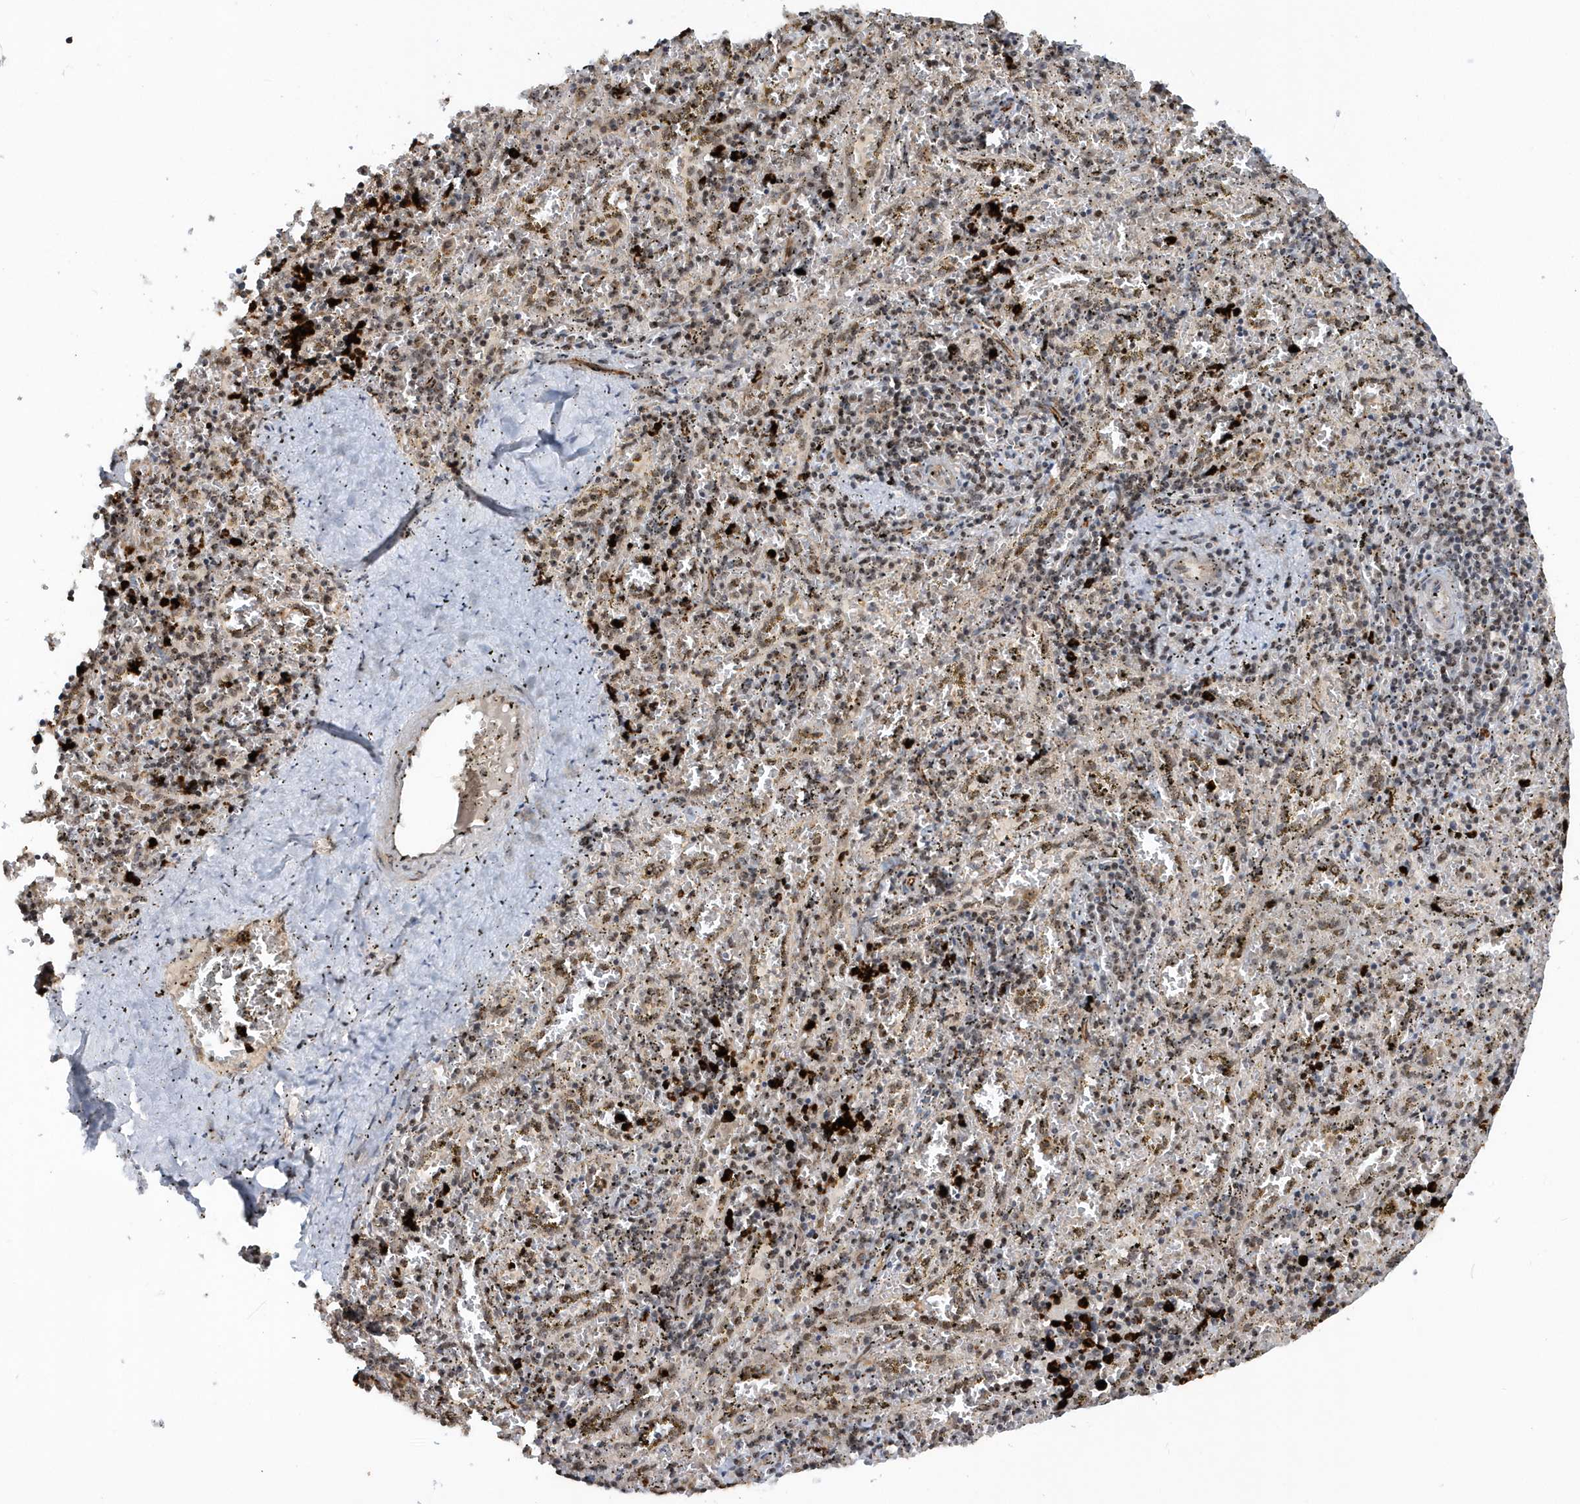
{"staining": {"intensity": "strong", "quantity": "25%-75%", "location": "nuclear"}, "tissue": "spleen", "cell_type": "Cells in red pulp", "image_type": "normal", "snomed": [{"axis": "morphology", "description": "Normal tissue, NOS"}, {"axis": "topography", "description": "Spleen"}], "caption": "Spleen stained with a brown dye exhibits strong nuclear positive staining in approximately 25%-75% of cells in red pulp.", "gene": "SOWAHB", "patient": {"sex": "male", "age": 11}}